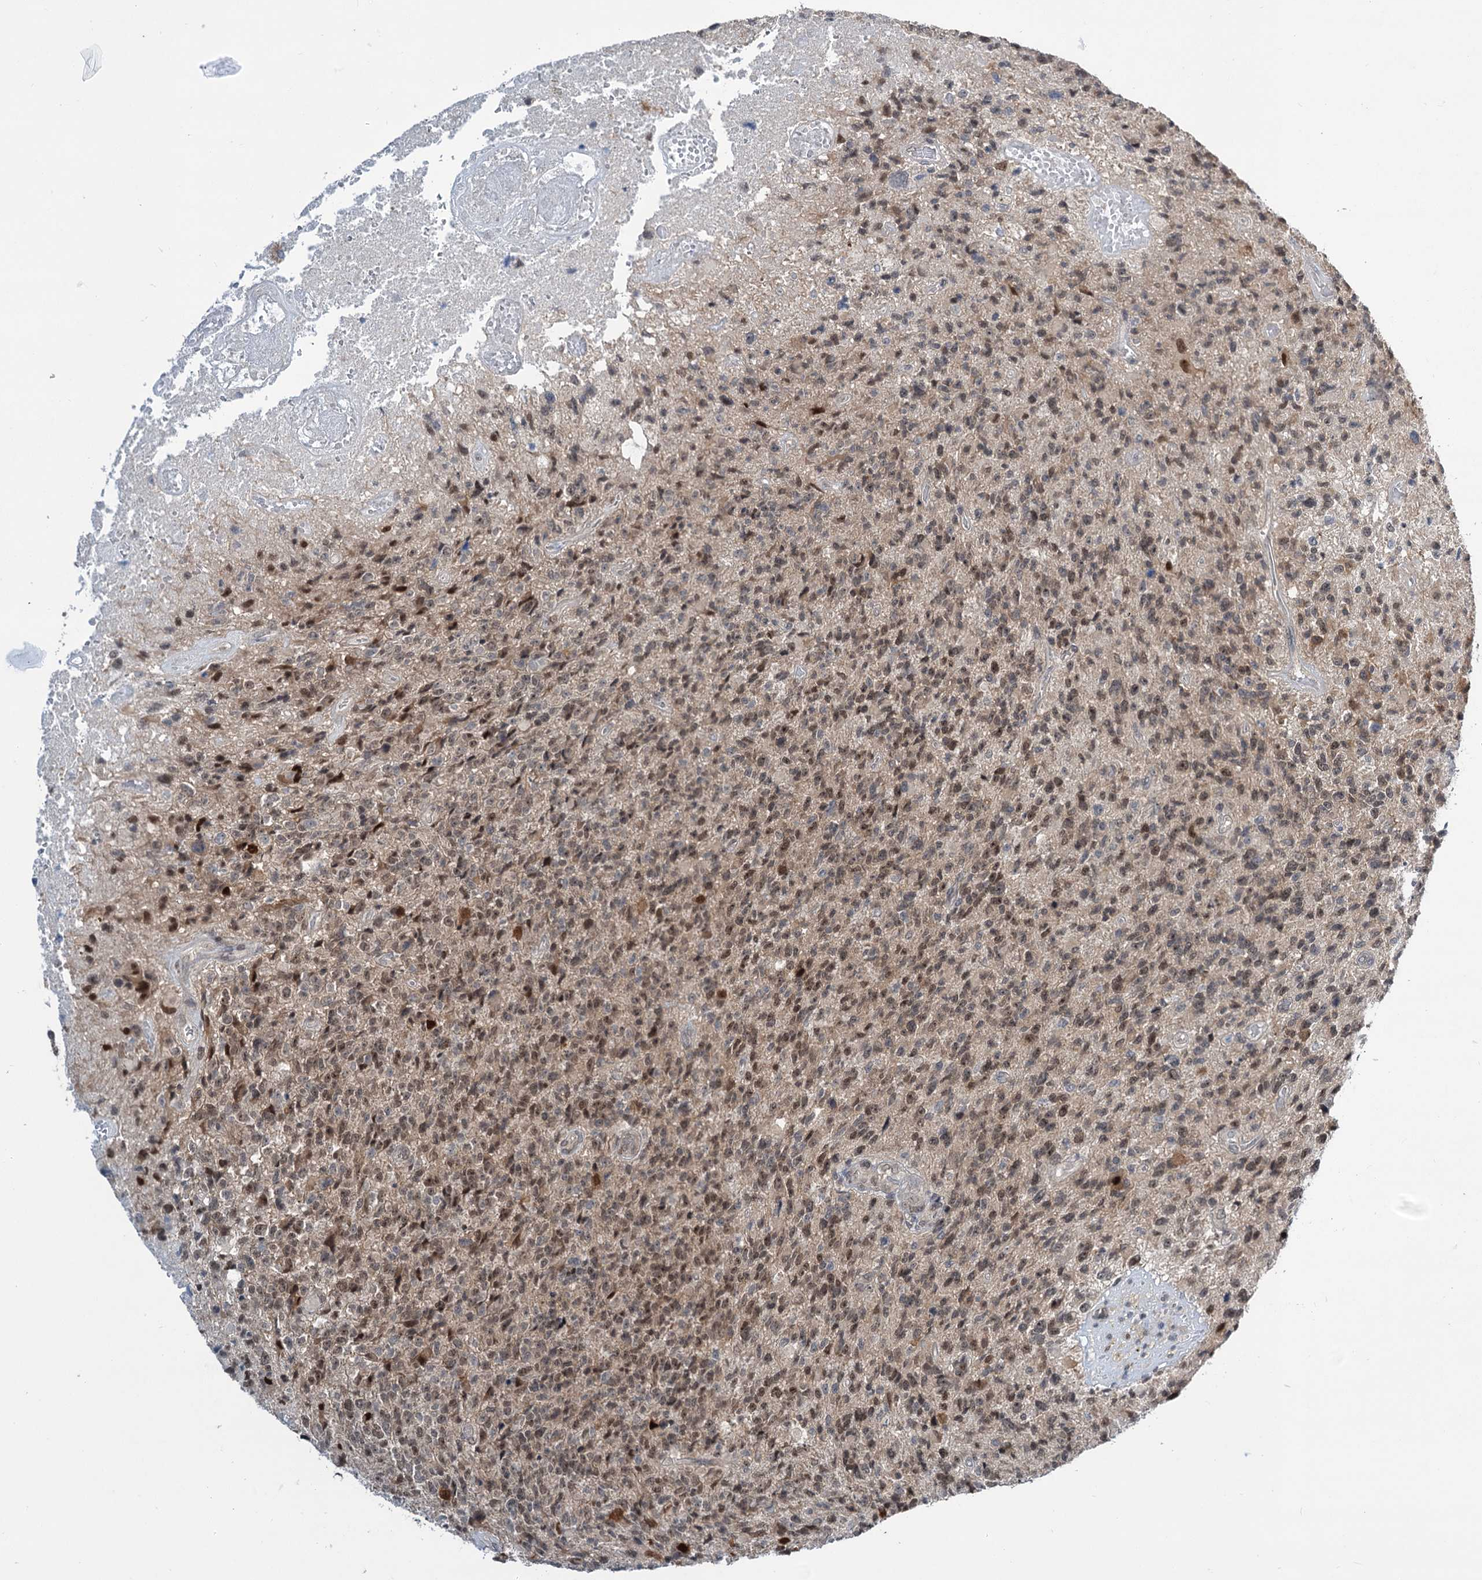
{"staining": {"intensity": "moderate", "quantity": ">75%", "location": "nuclear"}, "tissue": "glioma", "cell_type": "Tumor cells", "image_type": "cancer", "snomed": [{"axis": "morphology", "description": "Glioma, malignant, High grade"}, {"axis": "topography", "description": "Brain"}], "caption": "Glioma tissue demonstrates moderate nuclear expression in approximately >75% of tumor cells, visualized by immunohistochemistry. (IHC, brightfield microscopy, high magnification).", "gene": "DCUN1D4", "patient": {"sex": "male", "age": 76}}